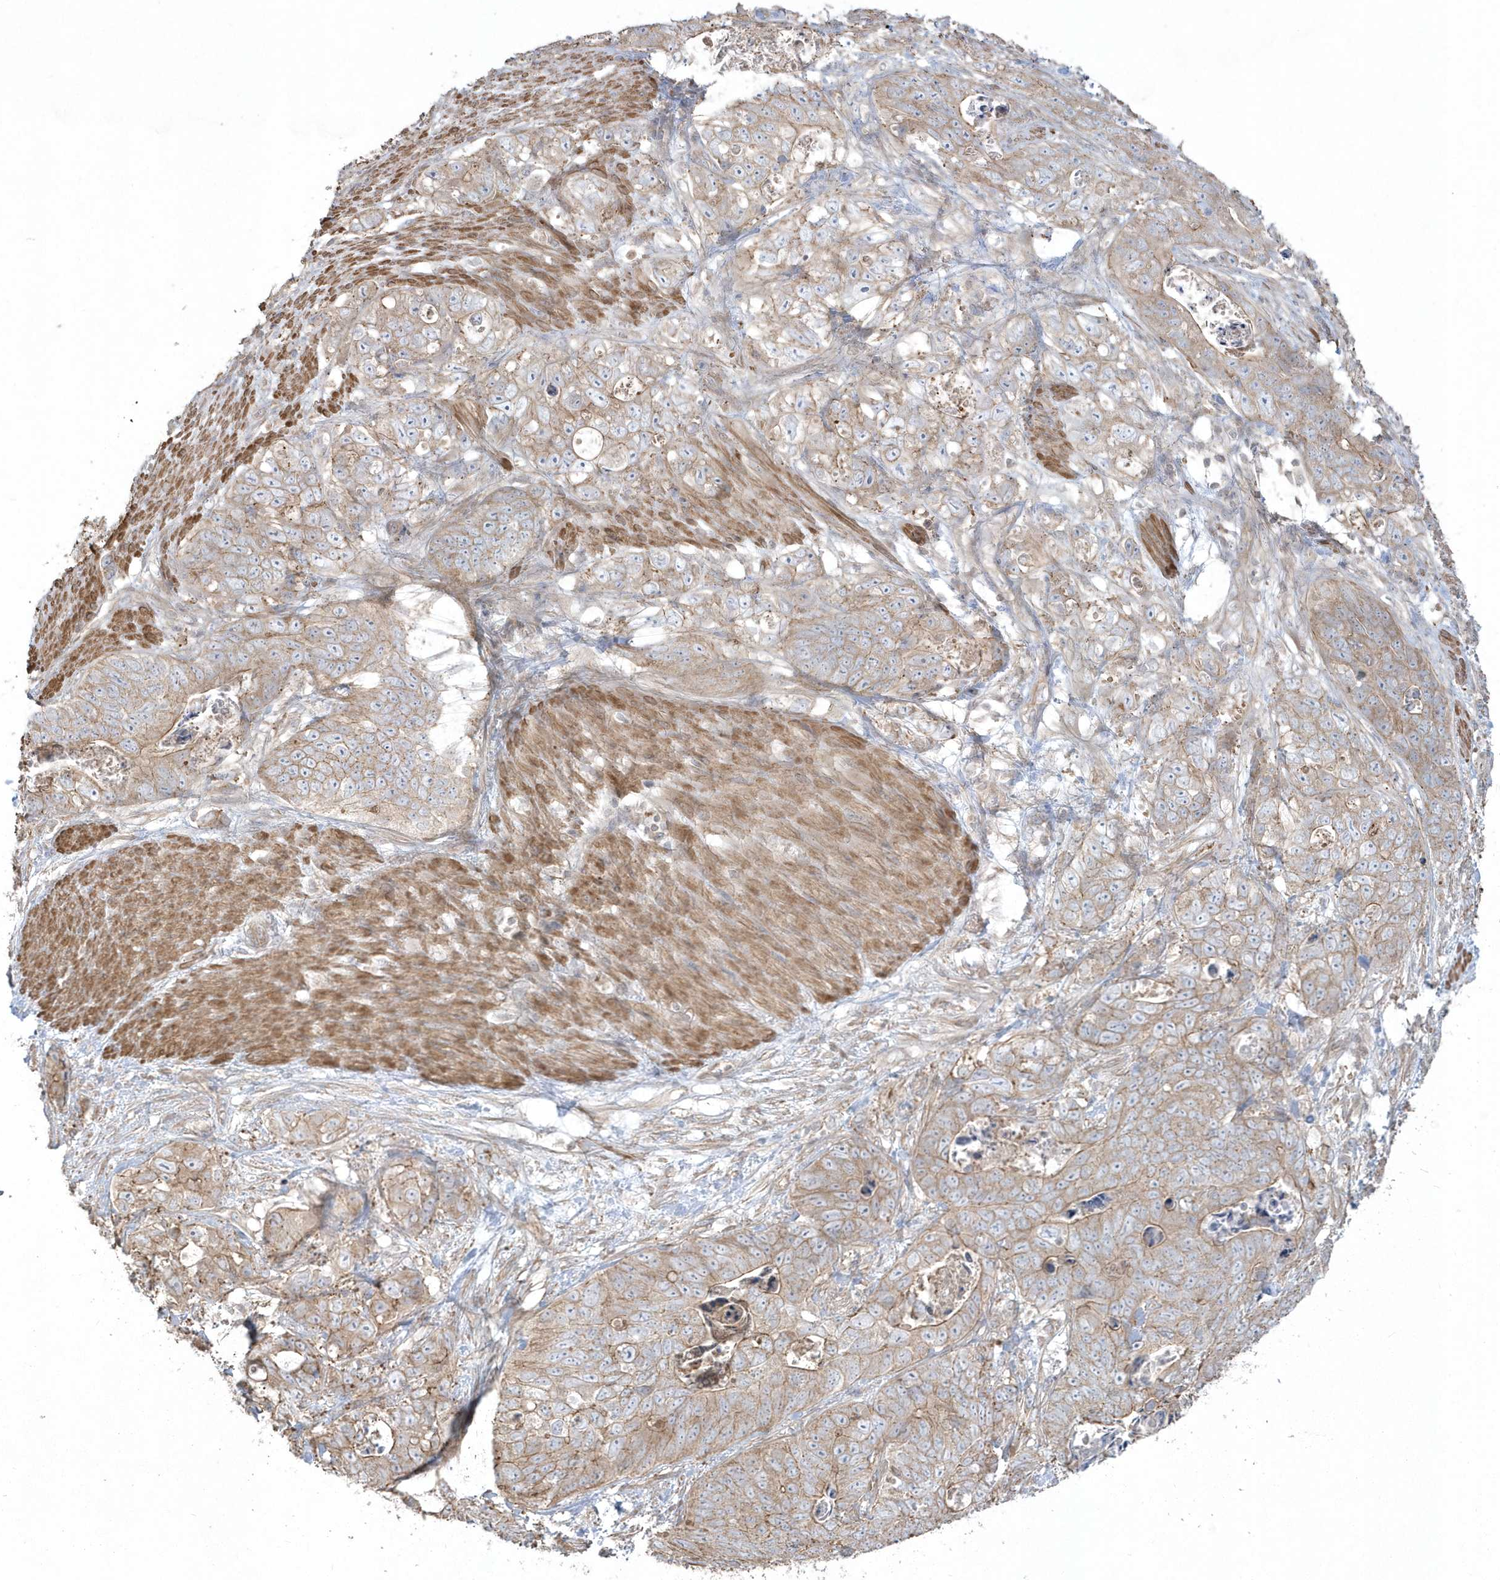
{"staining": {"intensity": "weak", "quantity": ">75%", "location": "cytoplasmic/membranous"}, "tissue": "stomach cancer", "cell_type": "Tumor cells", "image_type": "cancer", "snomed": [{"axis": "morphology", "description": "Normal tissue, NOS"}, {"axis": "morphology", "description": "Adenocarcinoma, NOS"}, {"axis": "topography", "description": "Stomach"}], "caption": "About >75% of tumor cells in stomach adenocarcinoma reveal weak cytoplasmic/membranous protein positivity as visualized by brown immunohistochemical staining.", "gene": "ARMC8", "patient": {"sex": "female", "age": 89}}